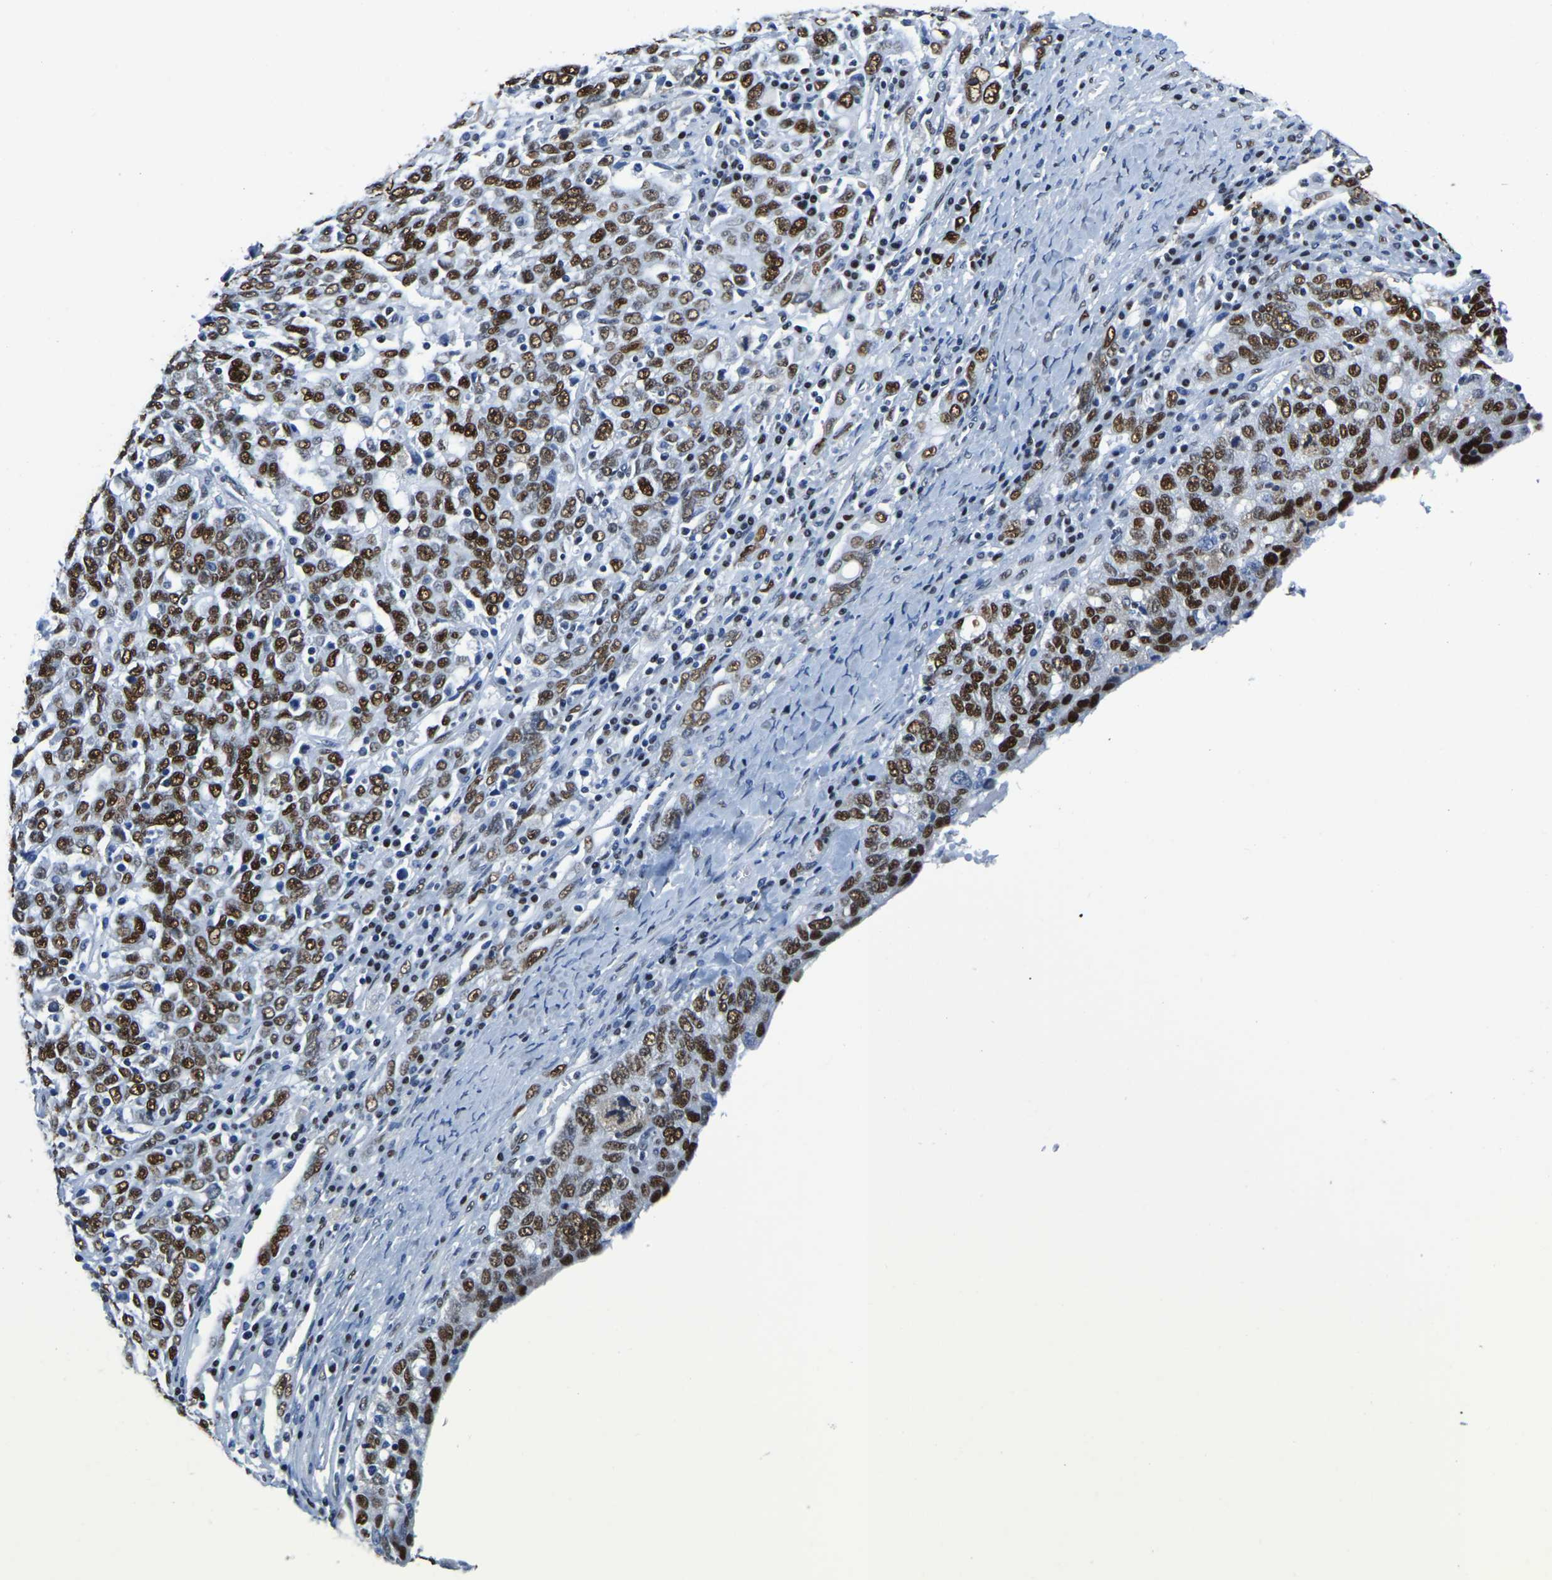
{"staining": {"intensity": "strong", "quantity": "25%-75%", "location": "nuclear"}, "tissue": "ovarian cancer", "cell_type": "Tumor cells", "image_type": "cancer", "snomed": [{"axis": "morphology", "description": "Carcinoma, endometroid"}, {"axis": "topography", "description": "Ovary"}], "caption": "A brown stain highlights strong nuclear expression of a protein in human ovarian cancer (endometroid carcinoma) tumor cells.", "gene": "UBA1", "patient": {"sex": "female", "age": 62}}